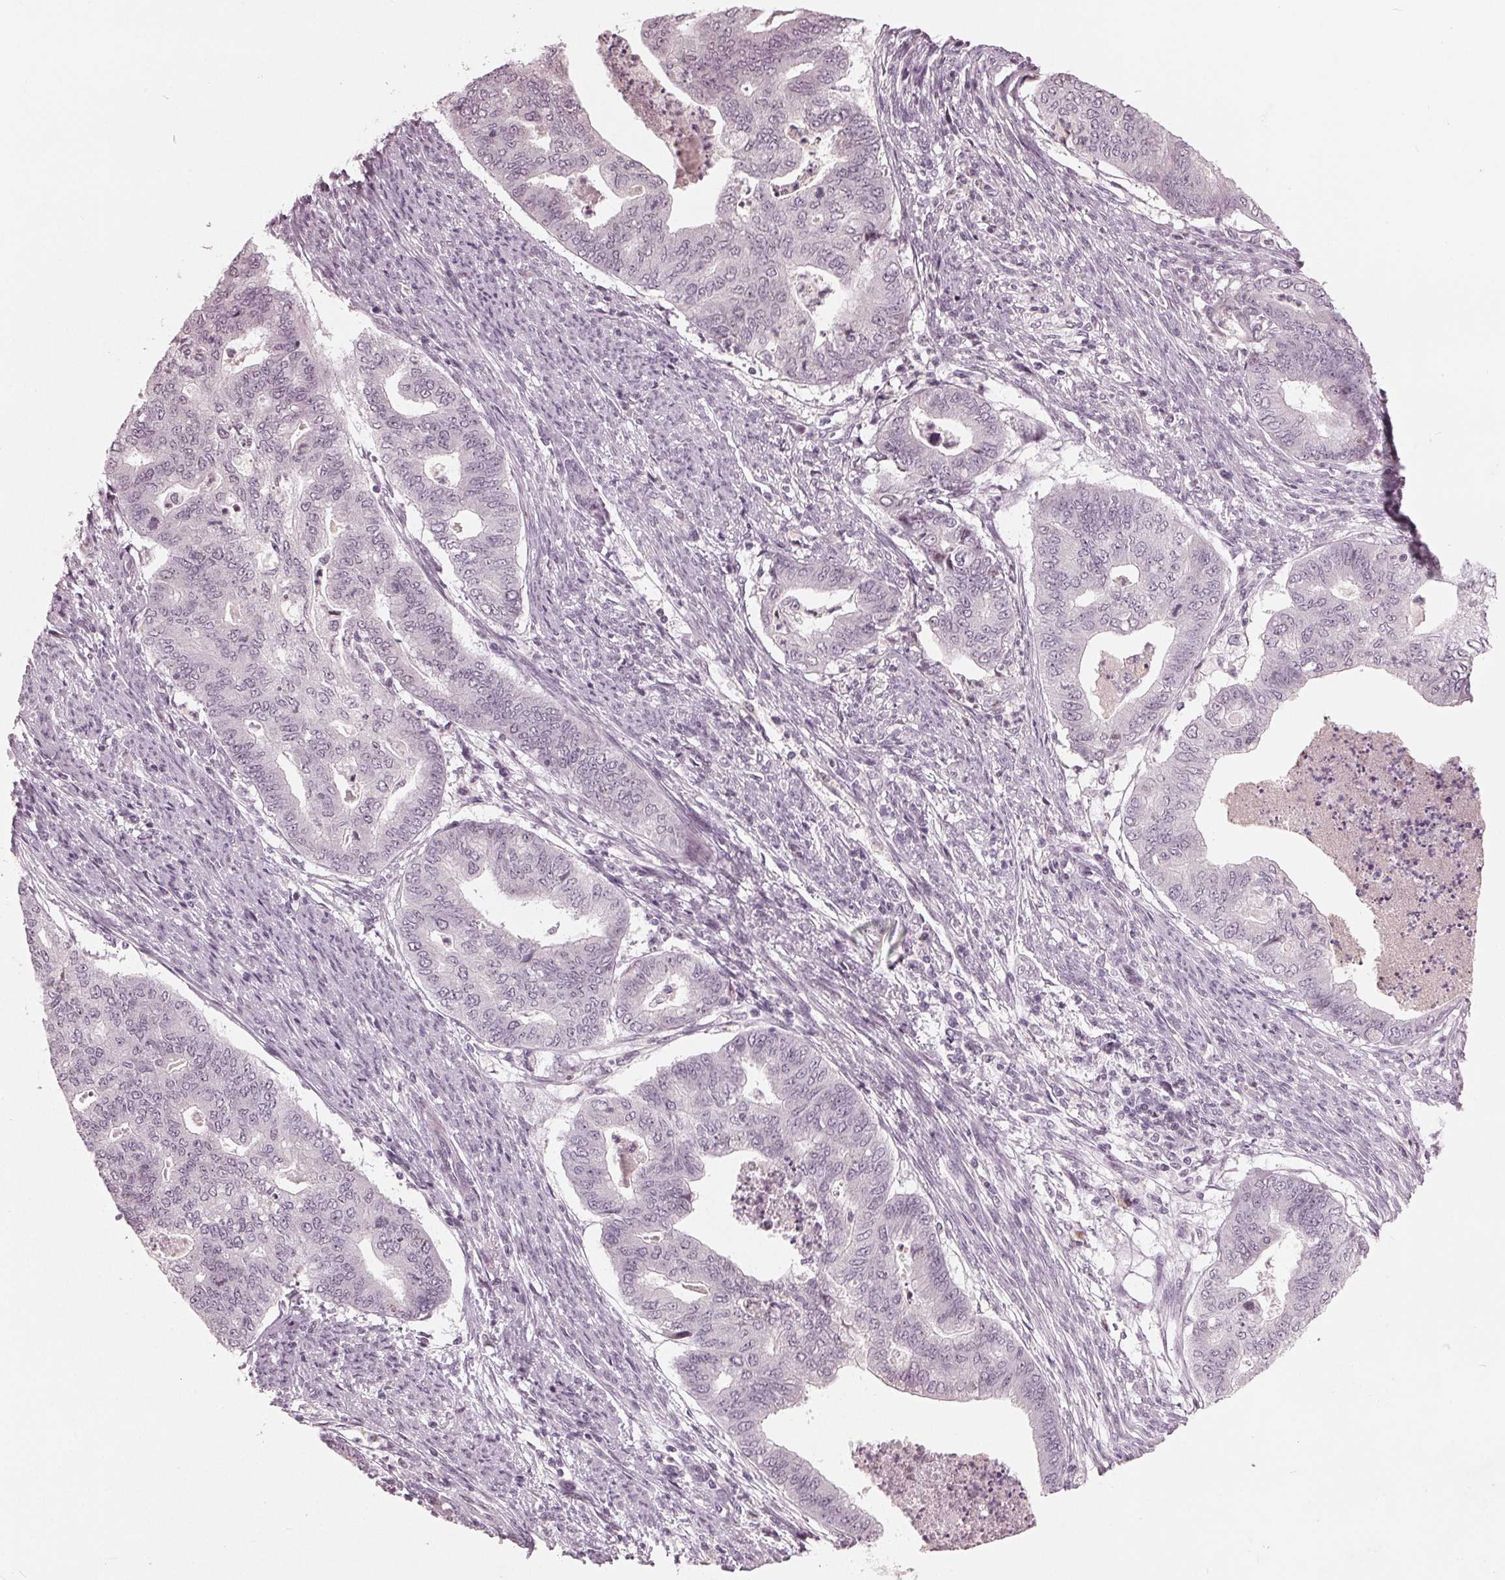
{"staining": {"intensity": "negative", "quantity": "none", "location": "none"}, "tissue": "endometrial cancer", "cell_type": "Tumor cells", "image_type": "cancer", "snomed": [{"axis": "morphology", "description": "Adenocarcinoma, NOS"}, {"axis": "topography", "description": "Endometrium"}], "caption": "This image is of endometrial cancer stained with immunohistochemistry (IHC) to label a protein in brown with the nuclei are counter-stained blue. There is no positivity in tumor cells.", "gene": "ADPRHL1", "patient": {"sex": "female", "age": 79}}